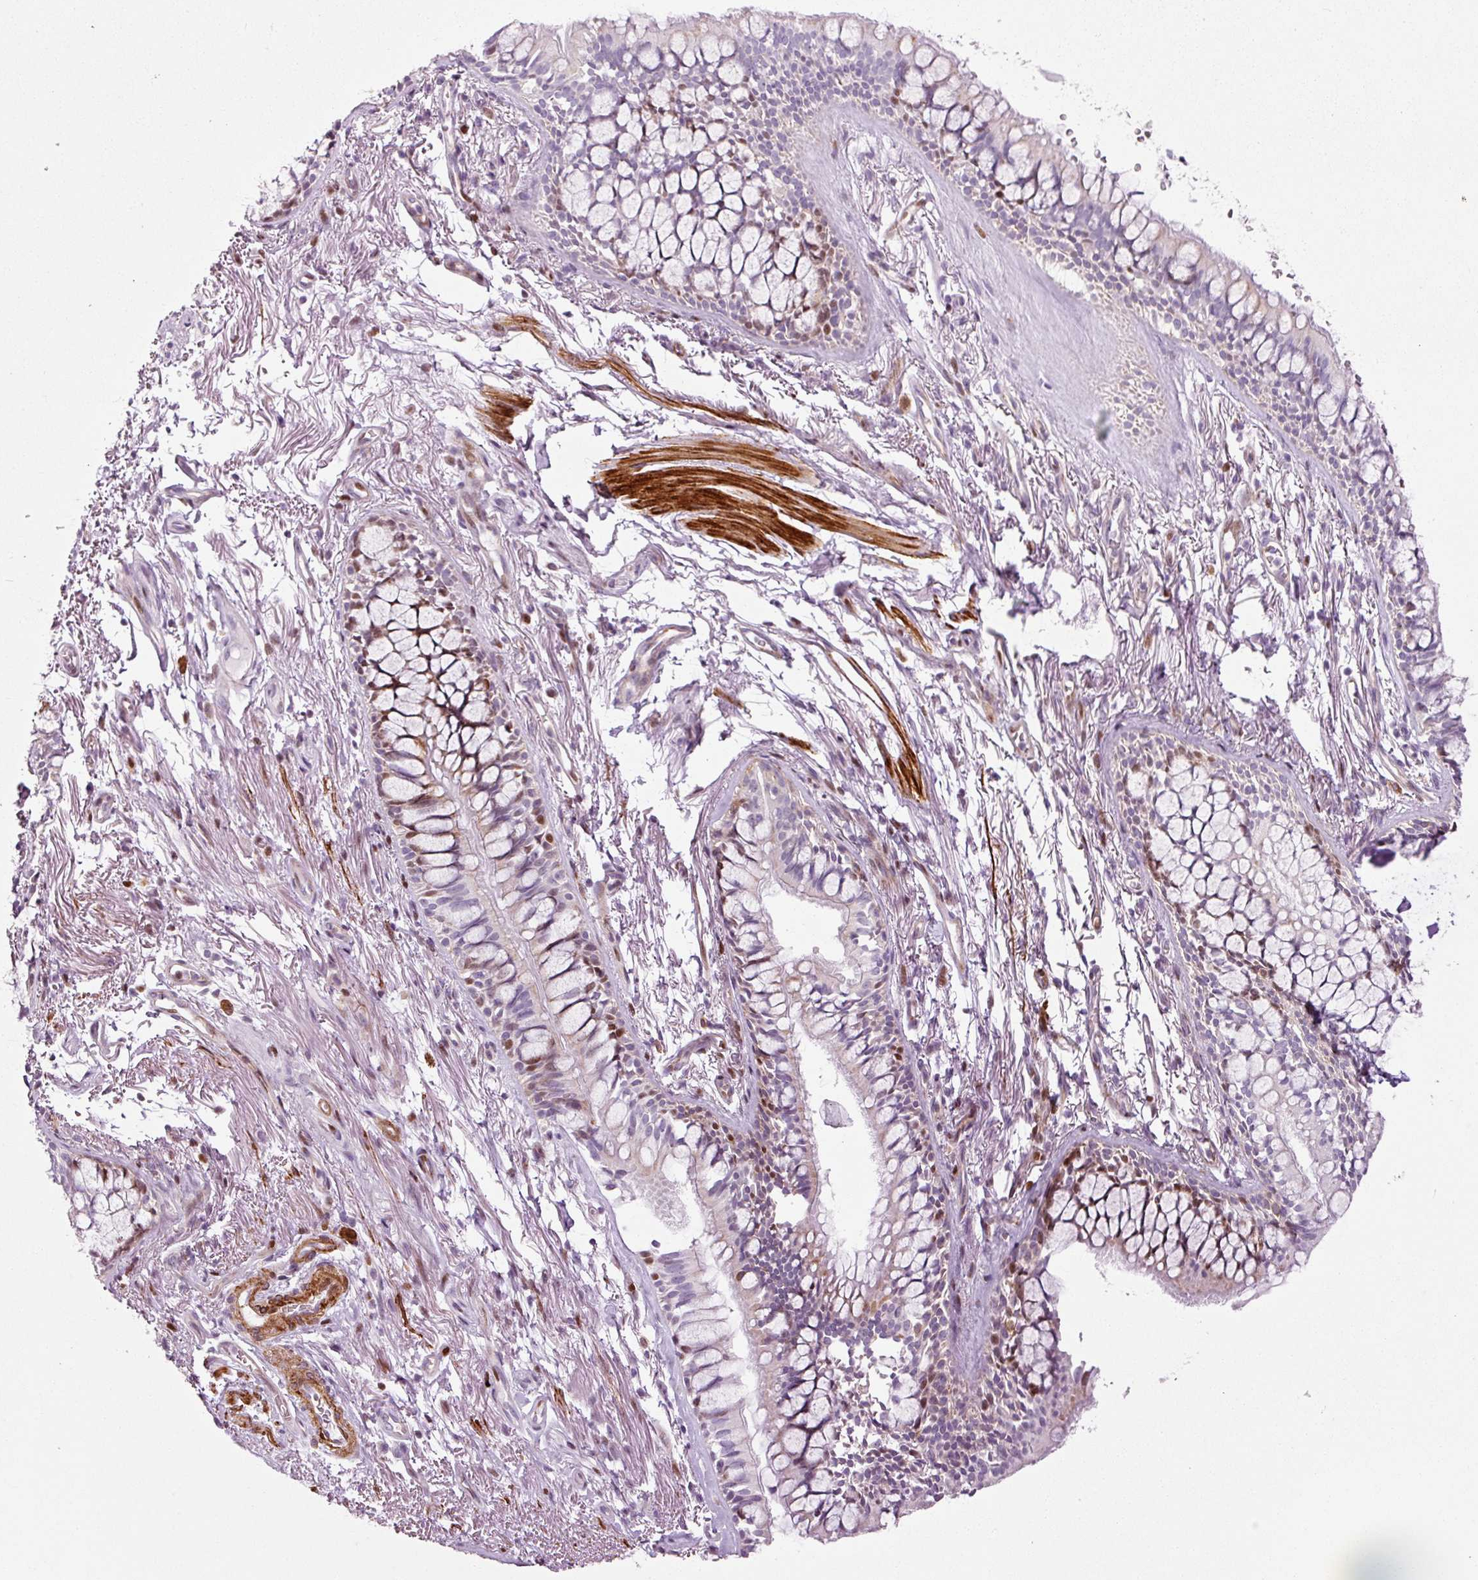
{"staining": {"intensity": "negative", "quantity": "none", "location": "none"}, "tissue": "adipose tissue", "cell_type": "Adipocytes", "image_type": "normal", "snomed": [{"axis": "morphology", "description": "Normal tissue, NOS"}, {"axis": "topography", "description": "Bronchus"}], "caption": "Adipose tissue was stained to show a protein in brown. There is no significant positivity in adipocytes. (Brightfield microscopy of DAB (3,3'-diaminobenzidine) immunohistochemistry at high magnification).", "gene": "ANKRD20A1", "patient": {"sex": "male", "age": 70}}